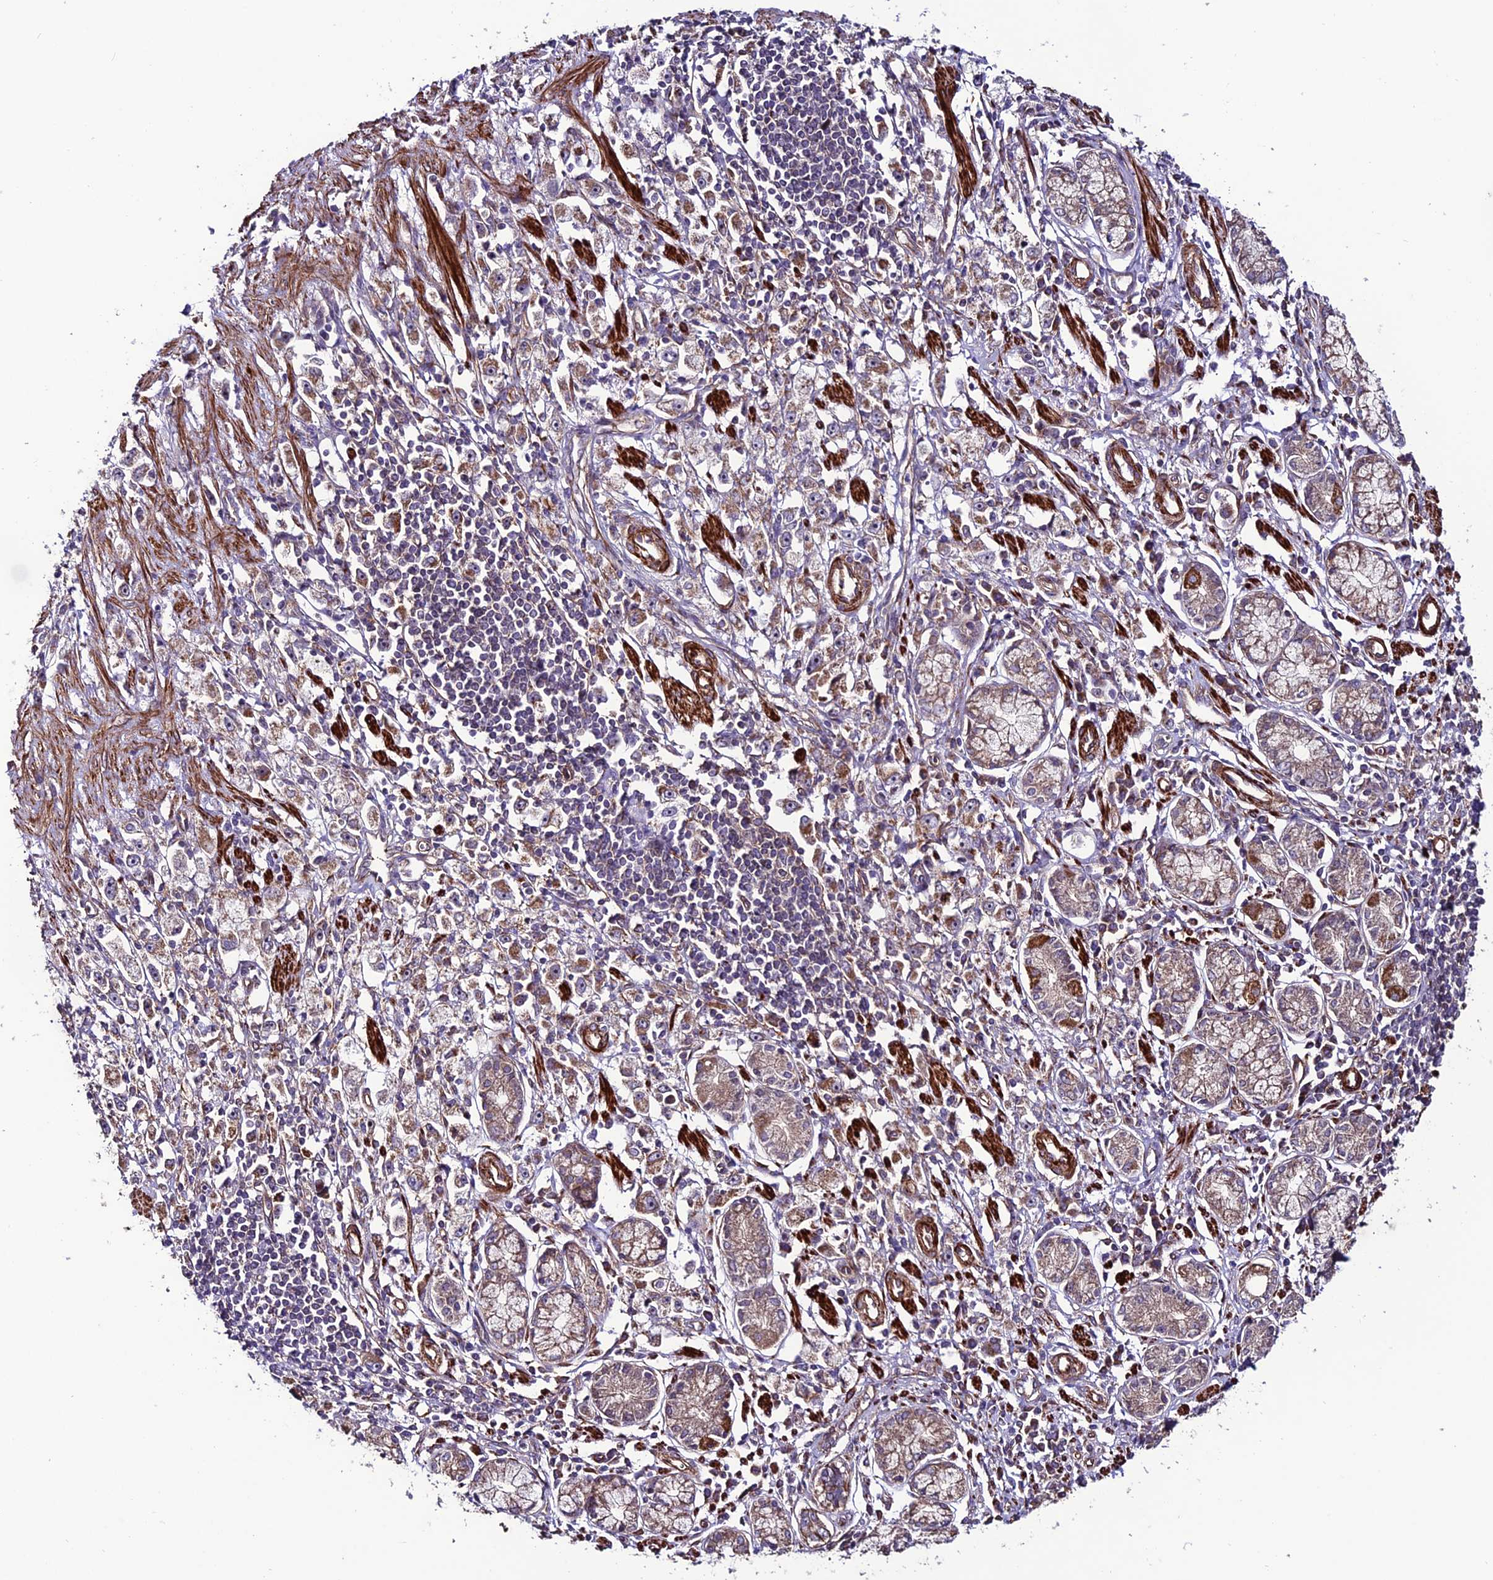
{"staining": {"intensity": "moderate", "quantity": "25%-75%", "location": "cytoplasmic/membranous"}, "tissue": "stomach cancer", "cell_type": "Tumor cells", "image_type": "cancer", "snomed": [{"axis": "morphology", "description": "Adenocarcinoma, NOS"}, {"axis": "topography", "description": "Stomach"}], "caption": "Adenocarcinoma (stomach) was stained to show a protein in brown. There is medium levels of moderate cytoplasmic/membranous expression in approximately 25%-75% of tumor cells. The staining was performed using DAB, with brown indicating positive protein expression. Nuclei are stained blue with hematoxylin.", "gene": "TNIP3", "patient": {"sex": "female", "age": 59}}